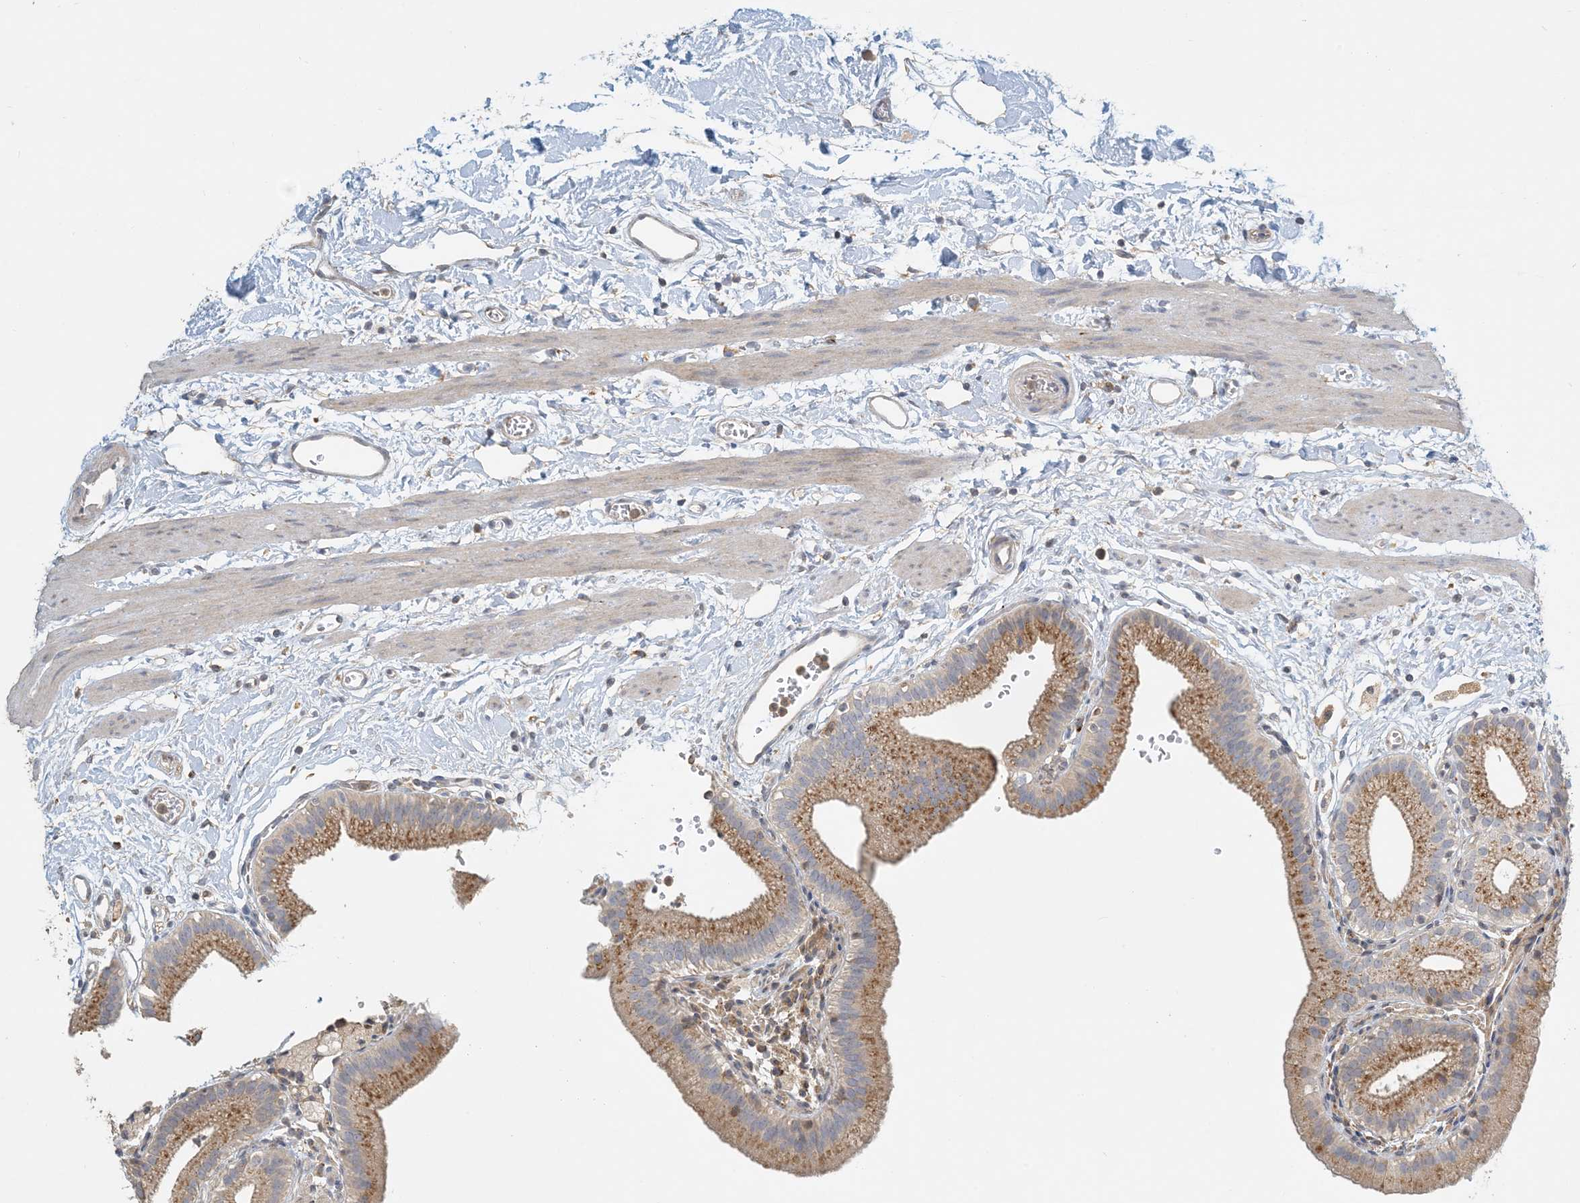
{"staining": {"intensity": "moderate", "quantity": ">75%", "location": "cytoplasmic/membranous"}, "tissue": "gallbladder", "cell_type": "Glandular cells", "image_type": "normal", "snomed": [{"axis": "morphology", "description": "Normal tissue, NOS"}, {"axis": "topography", "description": "Gallbladder"}], "caption": "A brown stain highlights moderate cytoplasmic/membranous staining of a protein in glandular cells of benign gallbladder.", "gene": "SPPL2A", "patient": {"sex": "male", "age": 55}}